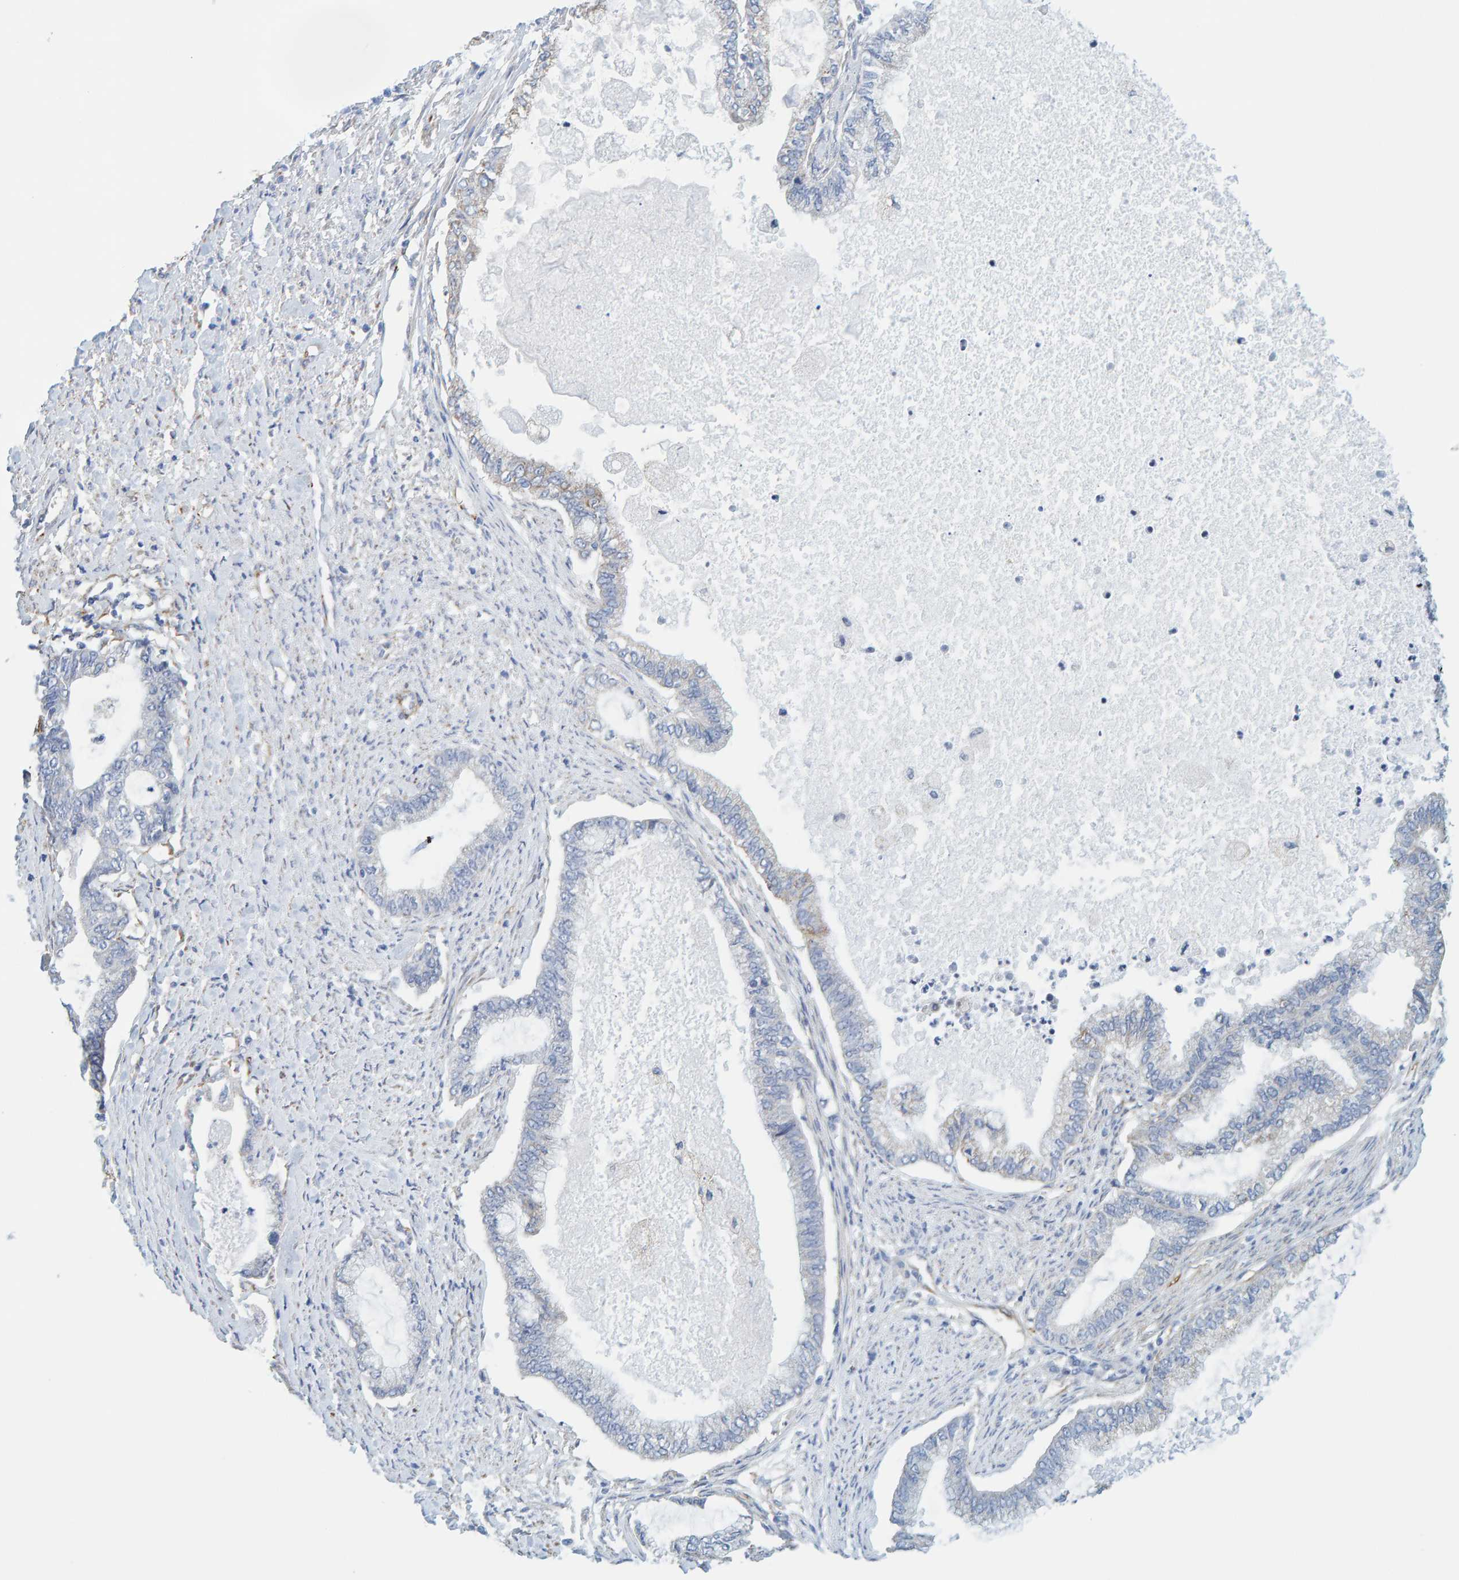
{"staining": {"intensity": "negative", "quantity": "none", "location": "none"}, "tissue": "endometrial cancer", "cell_type": "Tumor cells", "image_type": "cancer", "snomed": [{"axis": "morphology", "description": "Adenocarcinoma, NOS"}, {"axis": "topography", "description": "Endometrium"}], "caption": "Tumor cells show no significant protein staining in endometrial cancer.", "gene": "MAP1B", "patient": {"sex": "female", "age": 86}}